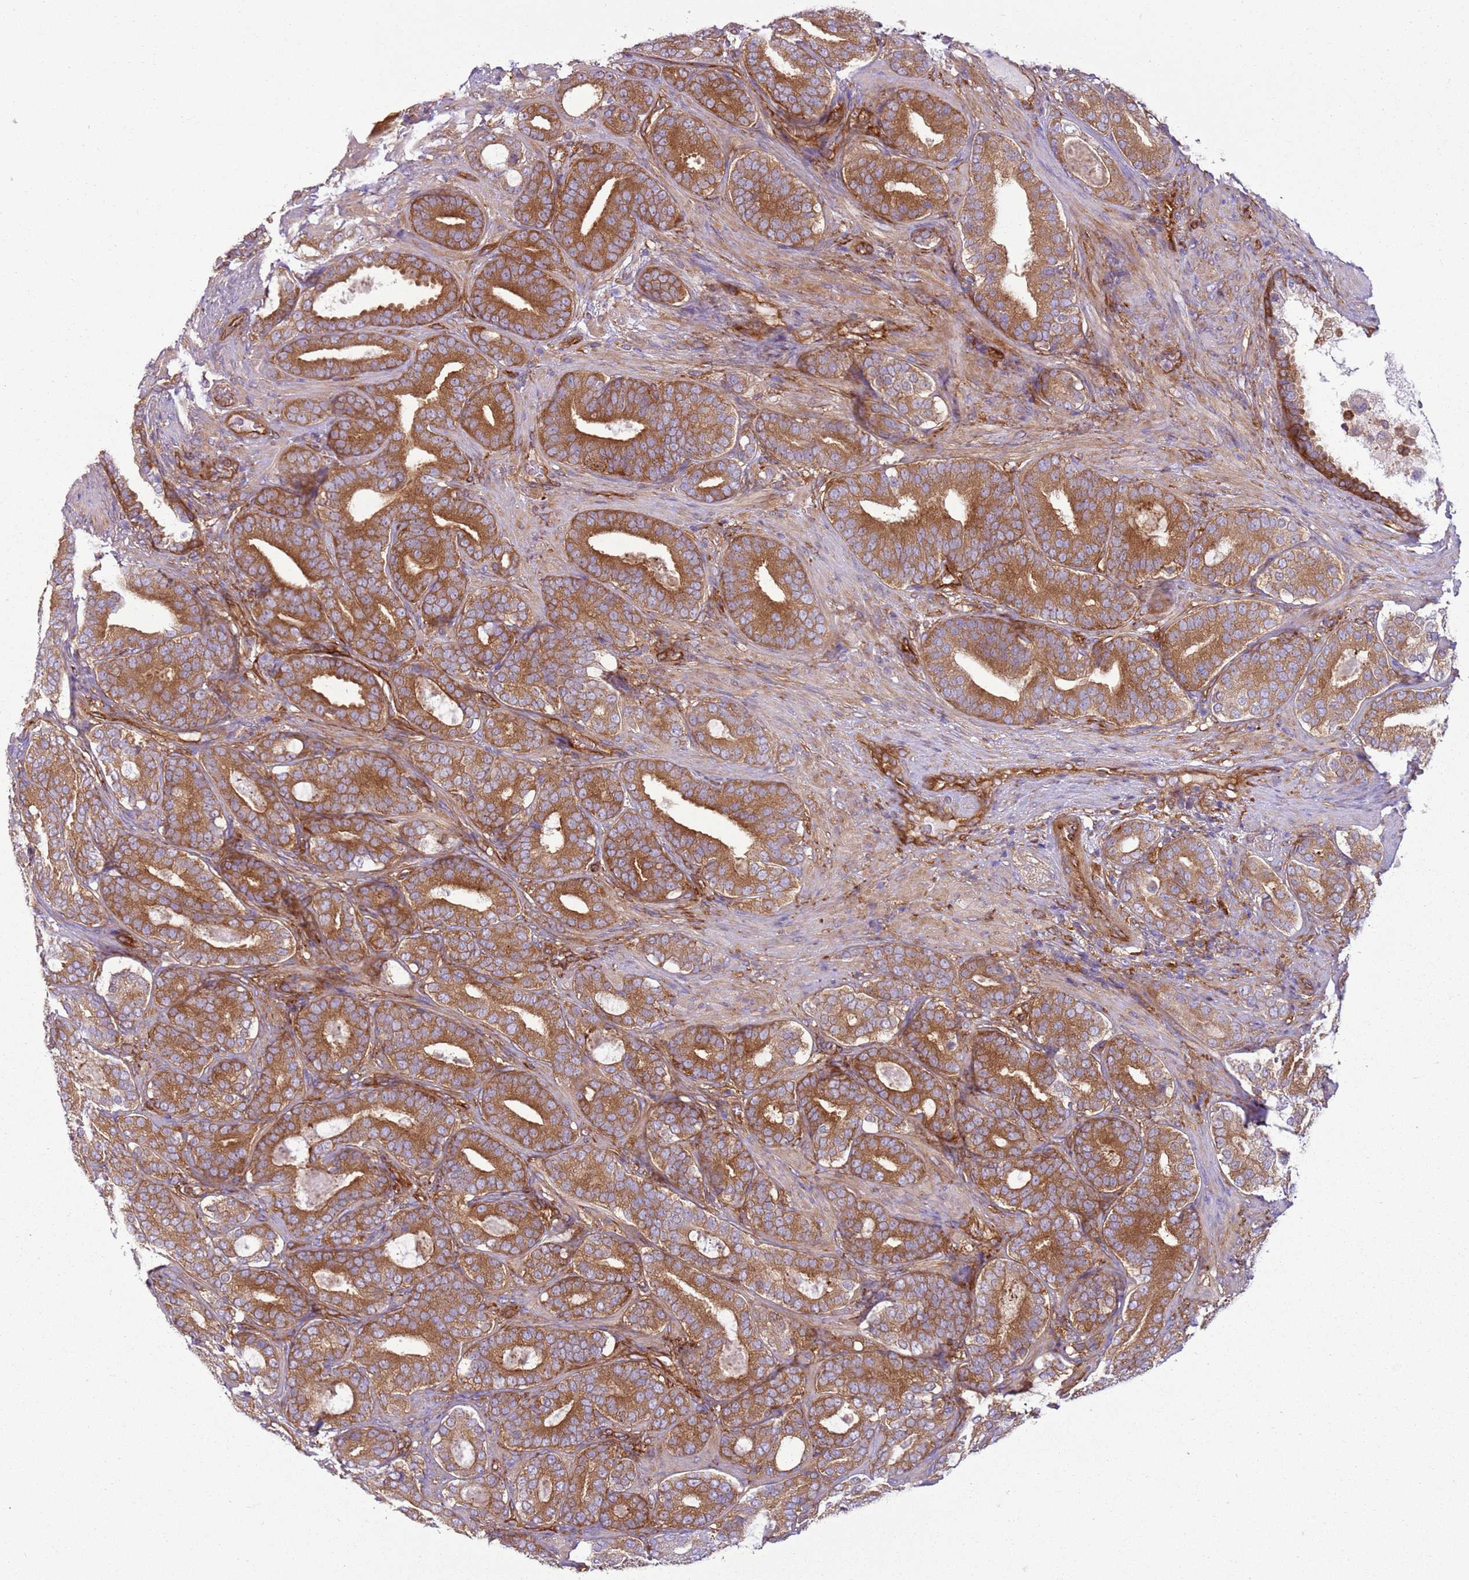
{"staining": {"intensity": "strong", "quantity": ">75%", "location": "cytoplasmic/membranous"}, "tissue": "prostate cancer", "cell_type": "Tumor cells", "image_type": "cancer", "snomed": [{"axis": "morphology", "description": "Adenocarcinoma, High grade"}, {"axis": "topography", "description": "Prostate"}], "caption": "Strong cytoplasmic/membranous staining for a protein is present in about >75% of tumor cells of prostate high-grade adenocarcinoma using IHC.", "gene": "SNX21", "patient": {"sex": "male", "age": 60}}